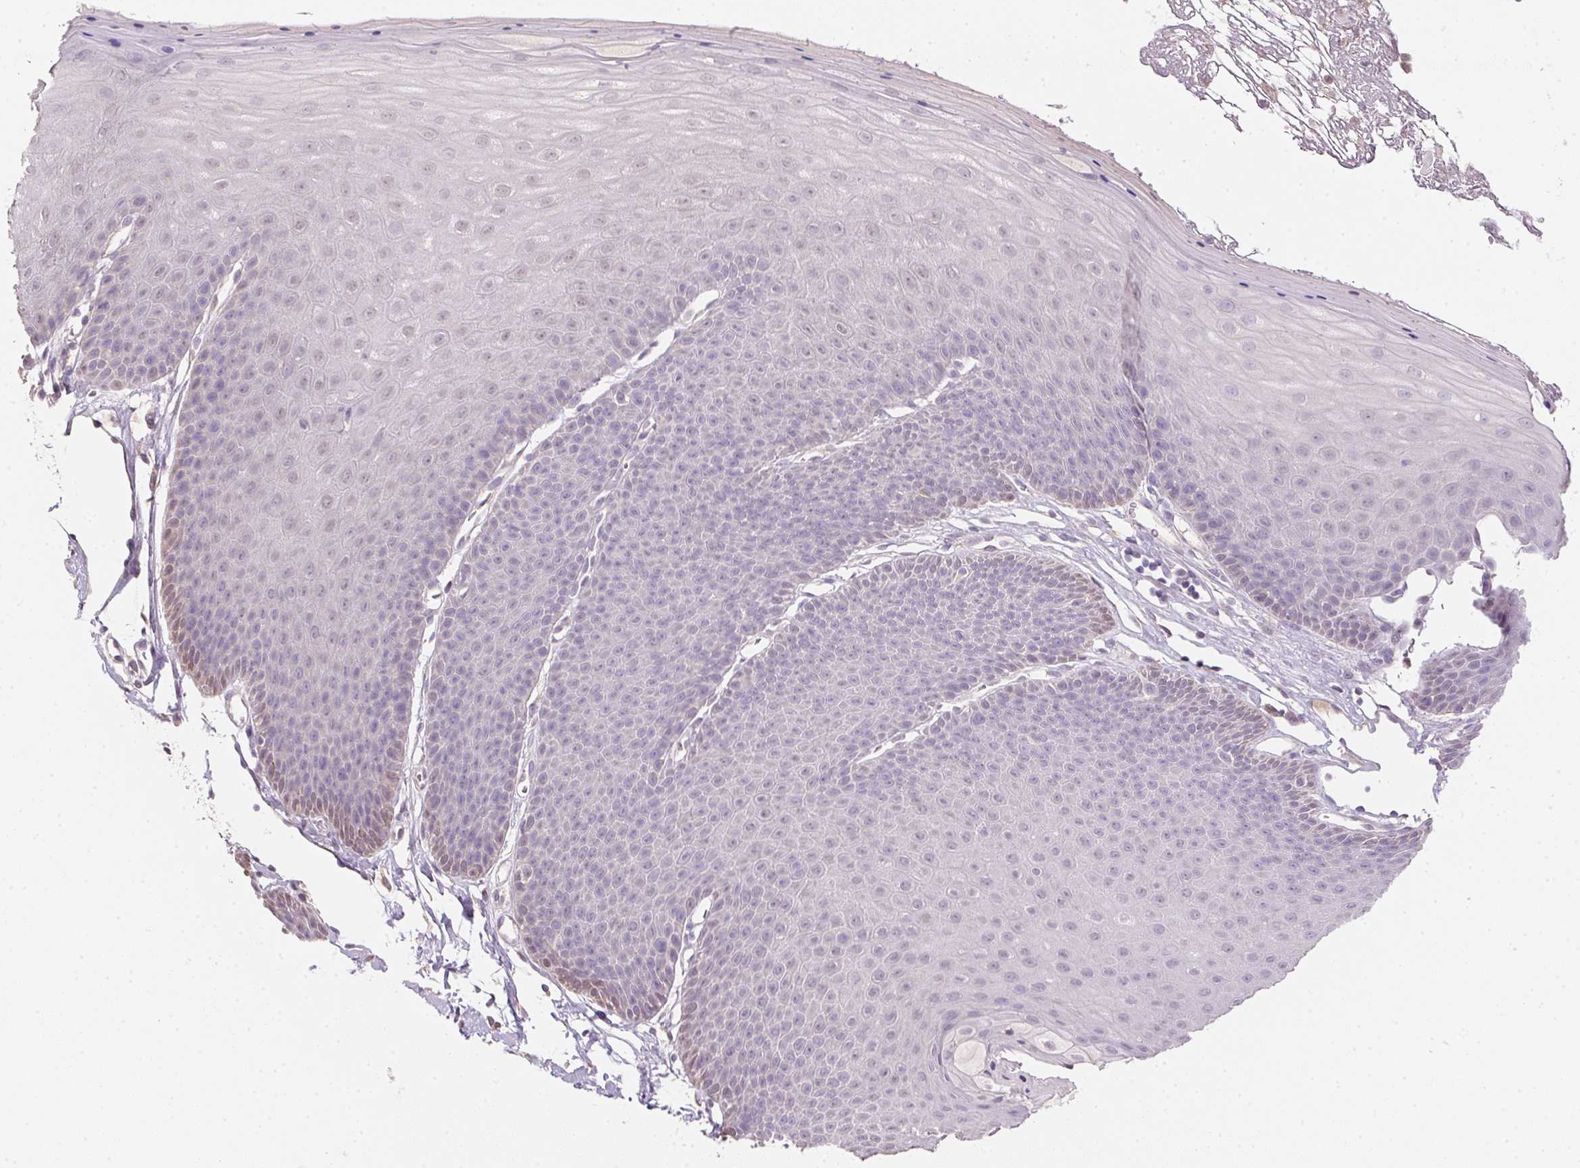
{"staining": {"intensity": "weak", "quantity": "<25%", "location": "cytoplasmic/membranous"}, "tissue": "skin", "cell_type": "Epidermal cells", "image_type": "normal", "snomed": [{"axis": "morphology", "description": "Normal tissue, NOS"}, {"axis": "topography", "description": "Anal"}], "caption": "Skin stained for a protein using immunohistochemistry demonstrates no positivity epidermal cells.", "gene": "ALDH8A1", "patient": {"sex": "male", "age": 53}}